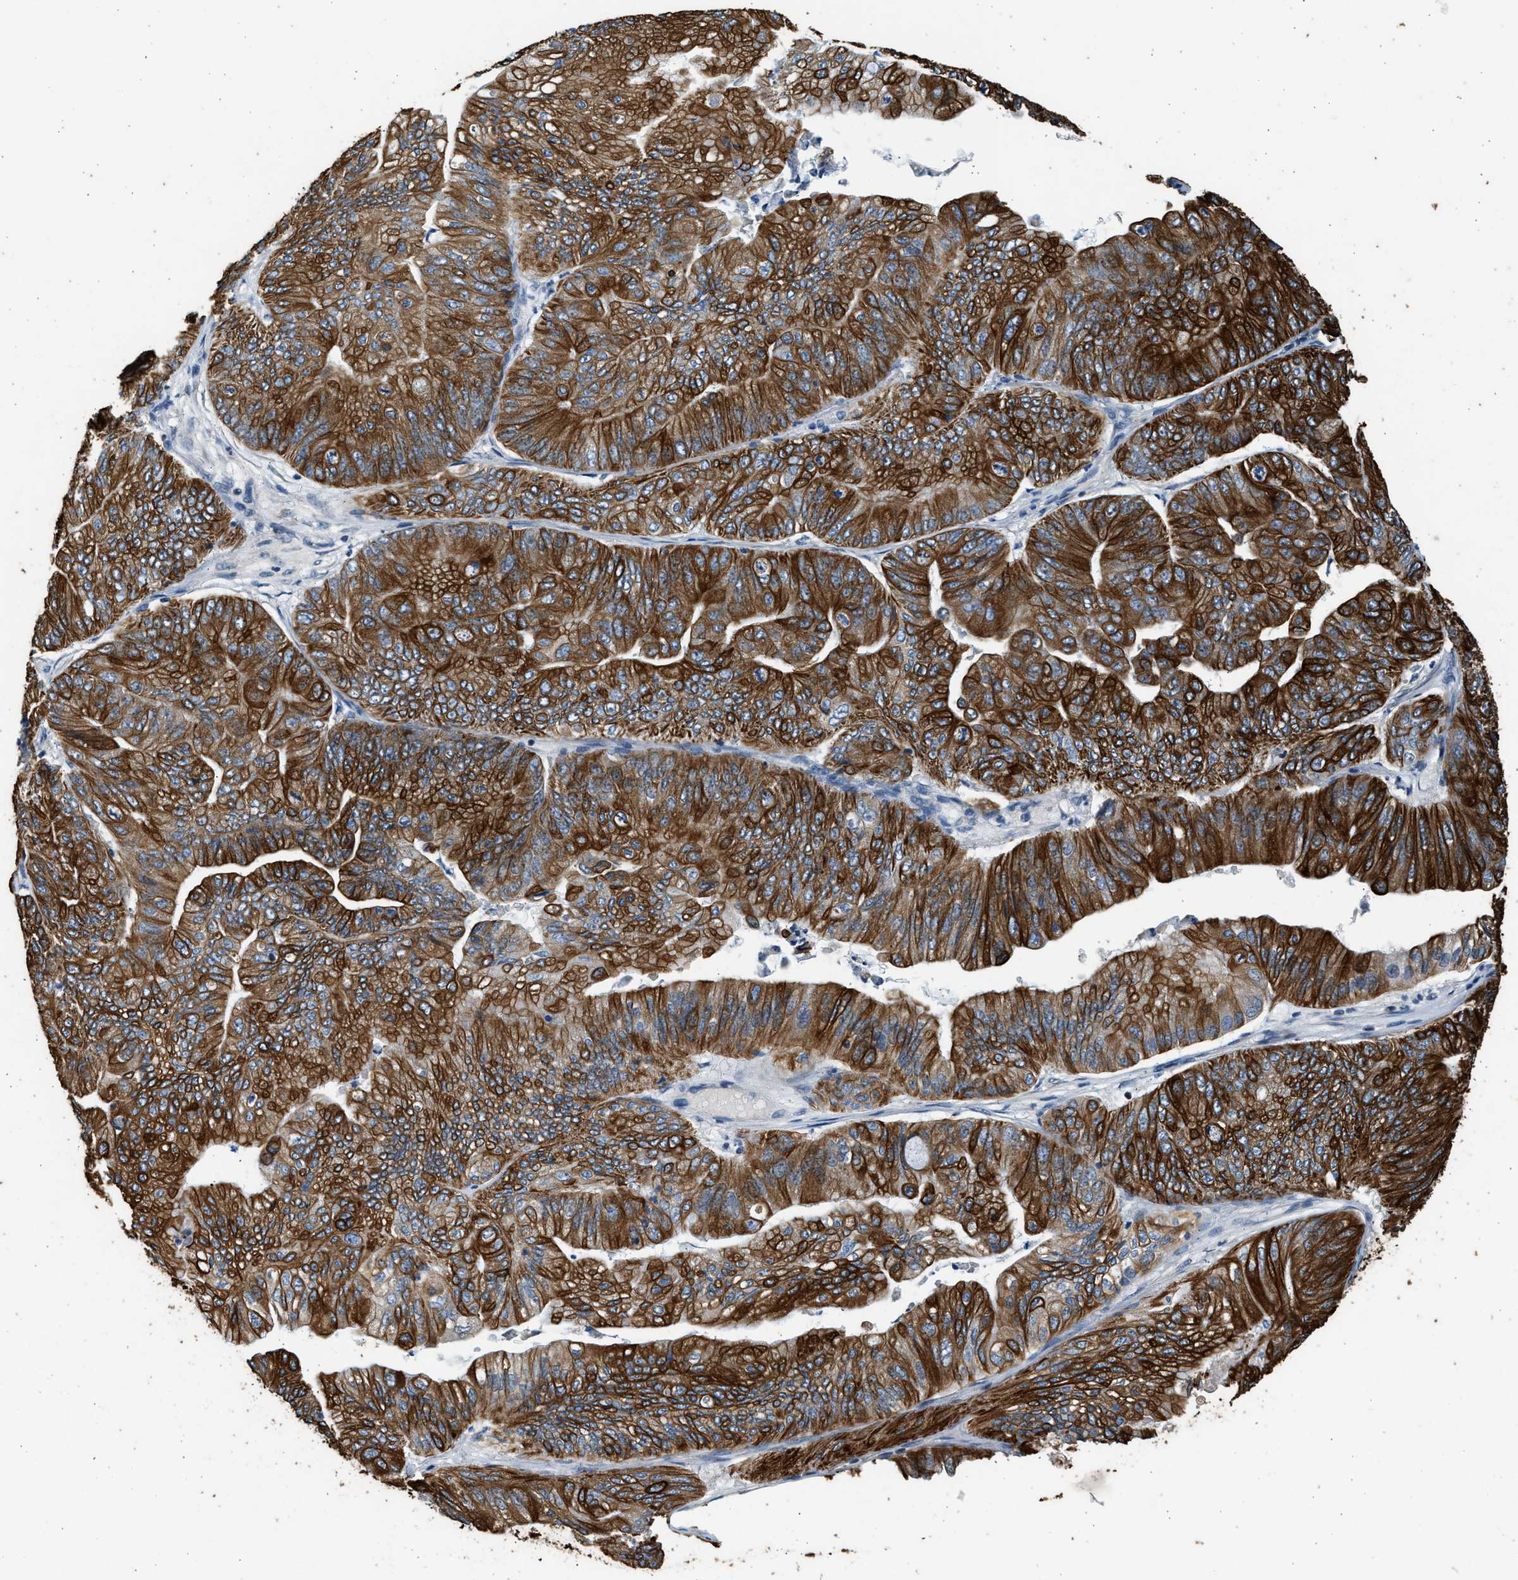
{"staining": {"intensity": "strong", "quantity": ">75%", "location": "cytoplasmic/membranous"}, "tissue": "ovarian cancer", "cell_type": "Tumor cells", "image_type": "cancer", "snomed": [{"axis": "morphology", "description": "Cystadenocarcinoma, mucinous, NOS"}, {"axis": "topography", "description": "Ovary"}], "caption": "Strong cytoplasmic/membranous staining is seen in about >75% of tumor cells in ovarian cancer (mucinous cystadenocarcinoma).", "gene": "PCLO", "patient": {"sex": "female", "age": 61}}